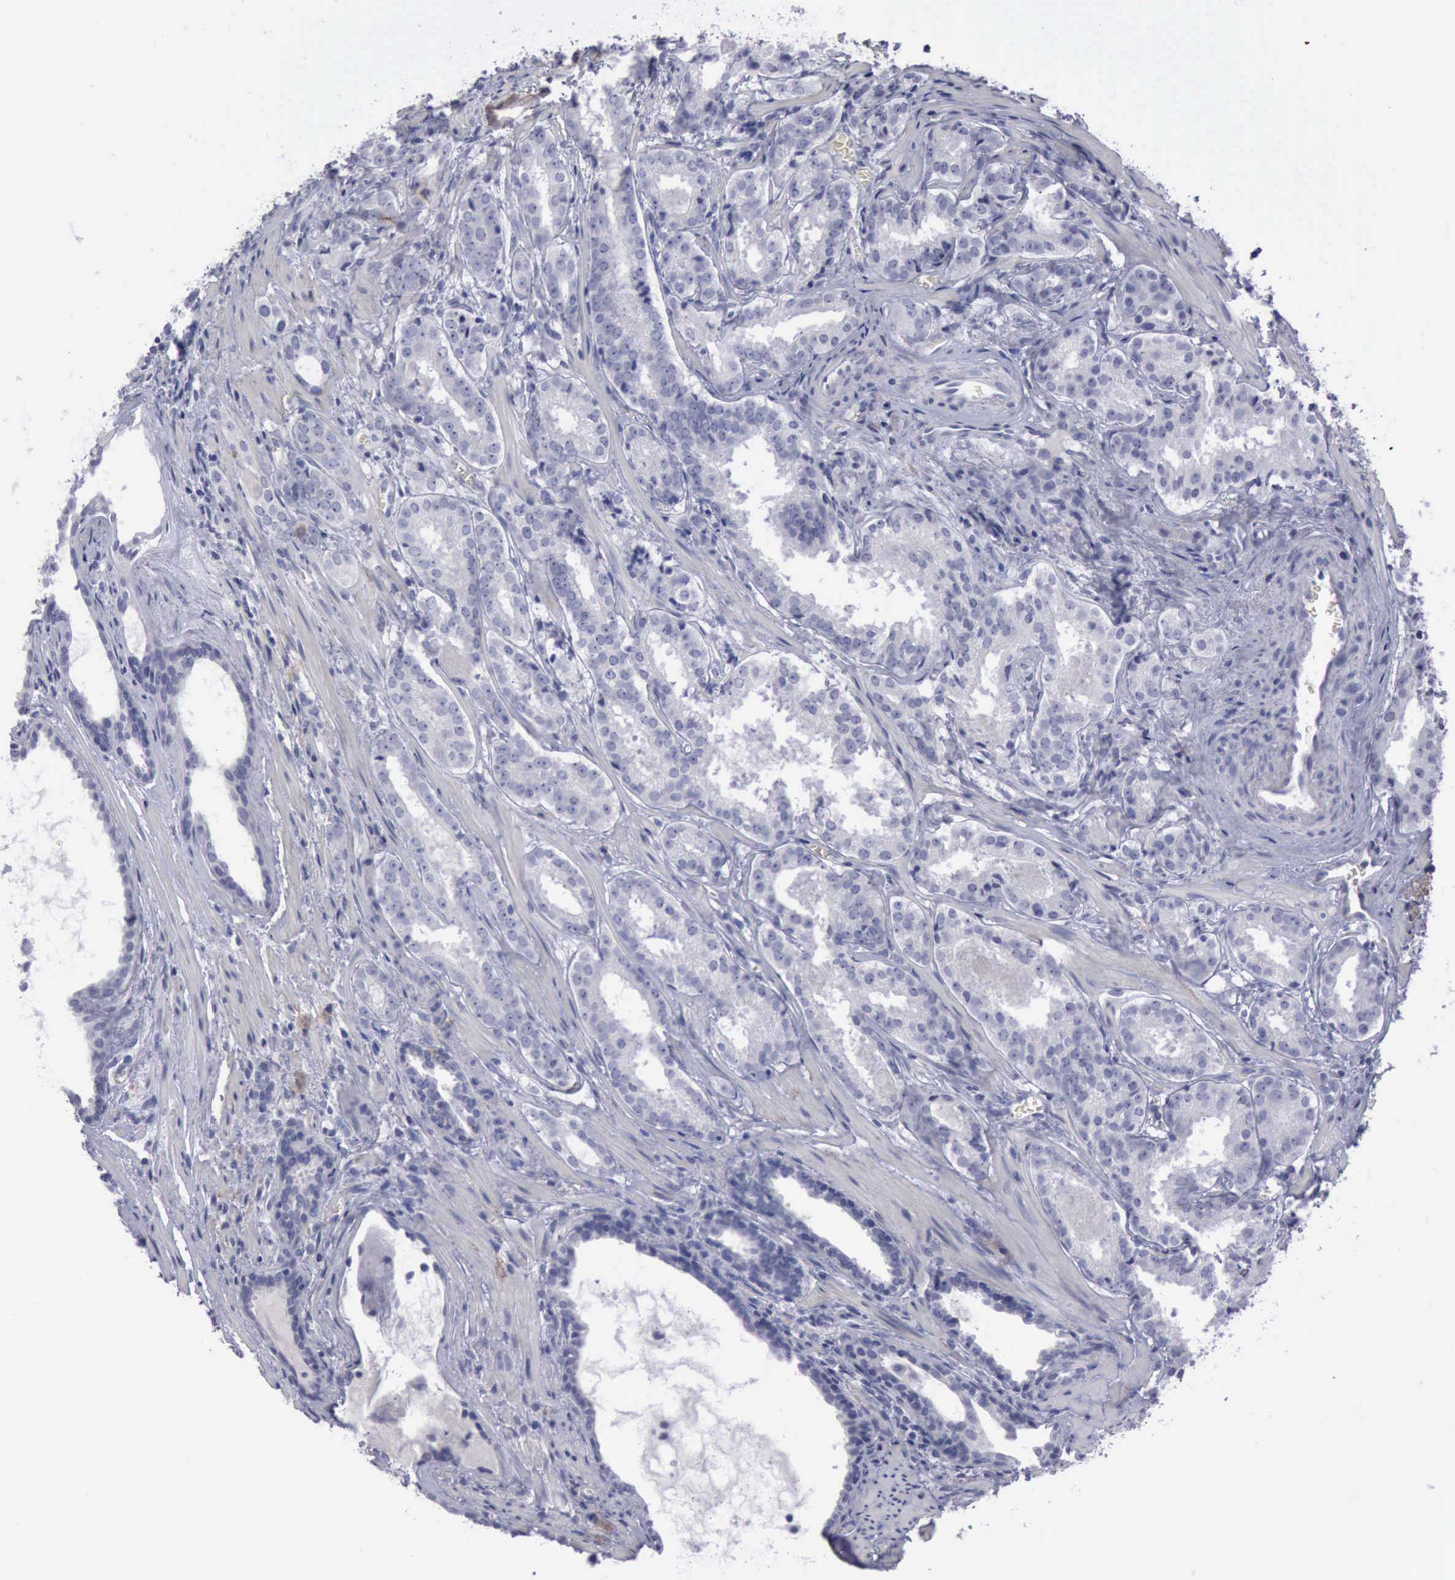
{"staining": {"intensity": "negative", "quantity": "none", "location": "none"}, "tissue": "prostate cancer", "cell_type": "Tumor cells", "image_type": "cancer", "snomed": [{"axis": "morphology", "description": "Adenocarcinoma, Medium grade"}, {"axis": "topography", "description": "Prostate"}], "caption": "Prostate adenocarcinoma (medium-grade) stained for a protein using IHC exhibits no staining tumor cells.", "gene": "CDH2", "patient": {"sex": "male", "age": 64}}